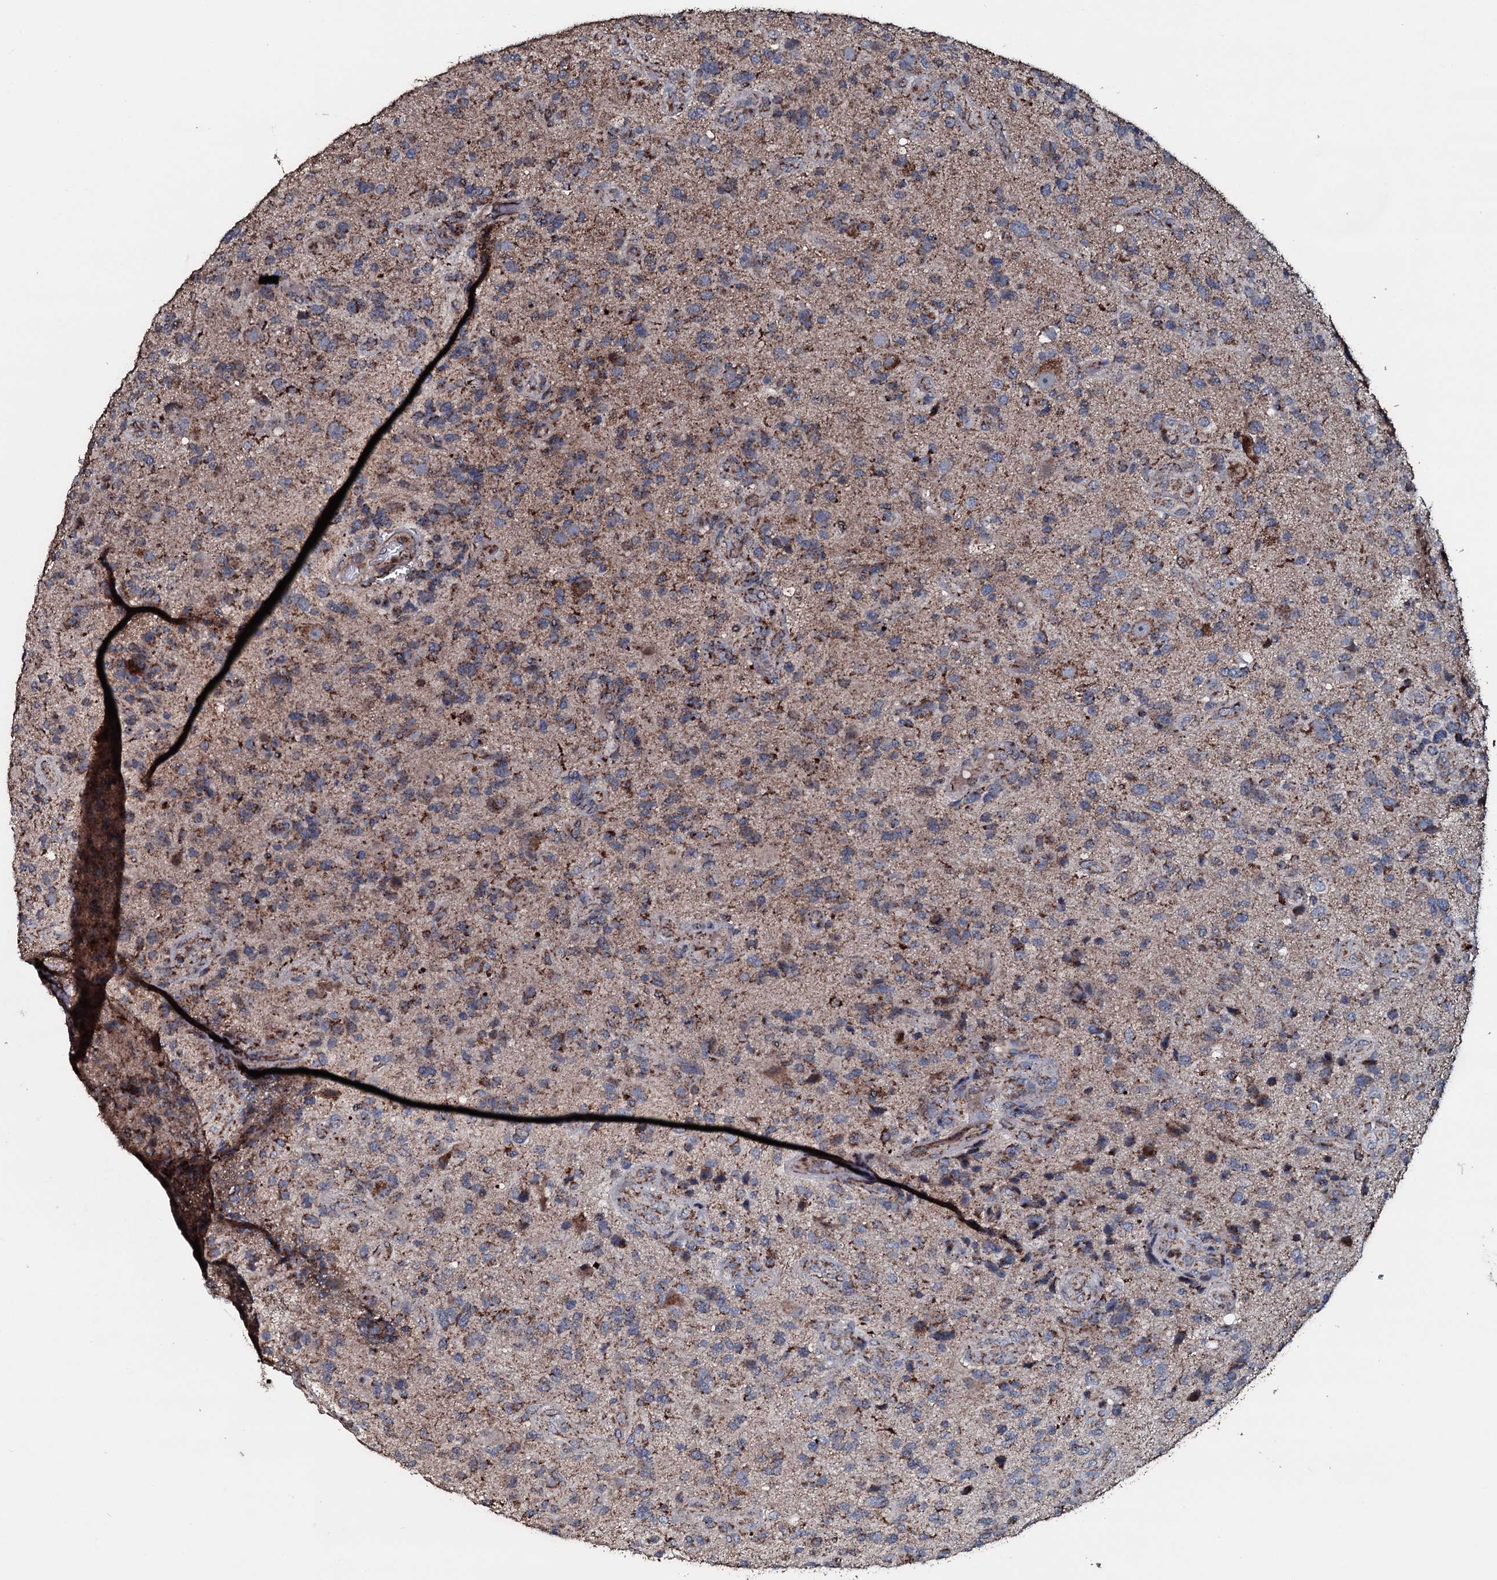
{"staining": {"intensity": "strong", "quantity": "25%-75%", "location": "cytoplasmic/membranous"}, "tissue": "glioma", "cell_type": "Tumor cells", "image_type": "cancer", "snomed": [{"axis": "morphology", "description": "Glioma, malignant, High grade"}, {"axis": "topography", "description": "Brain"}], "caption": "Protein analysis of glioma tissue shows strong cytoplasmic/membranous positivity in about 25%-75% of tumor cells. The staining is performed using DAB brown chromogen to label protein expression. The nuclei are counter-stained blue using hematoxylin.", "gene": "DYNC2I2", "patient": {"sex": "male", "age": 47}}